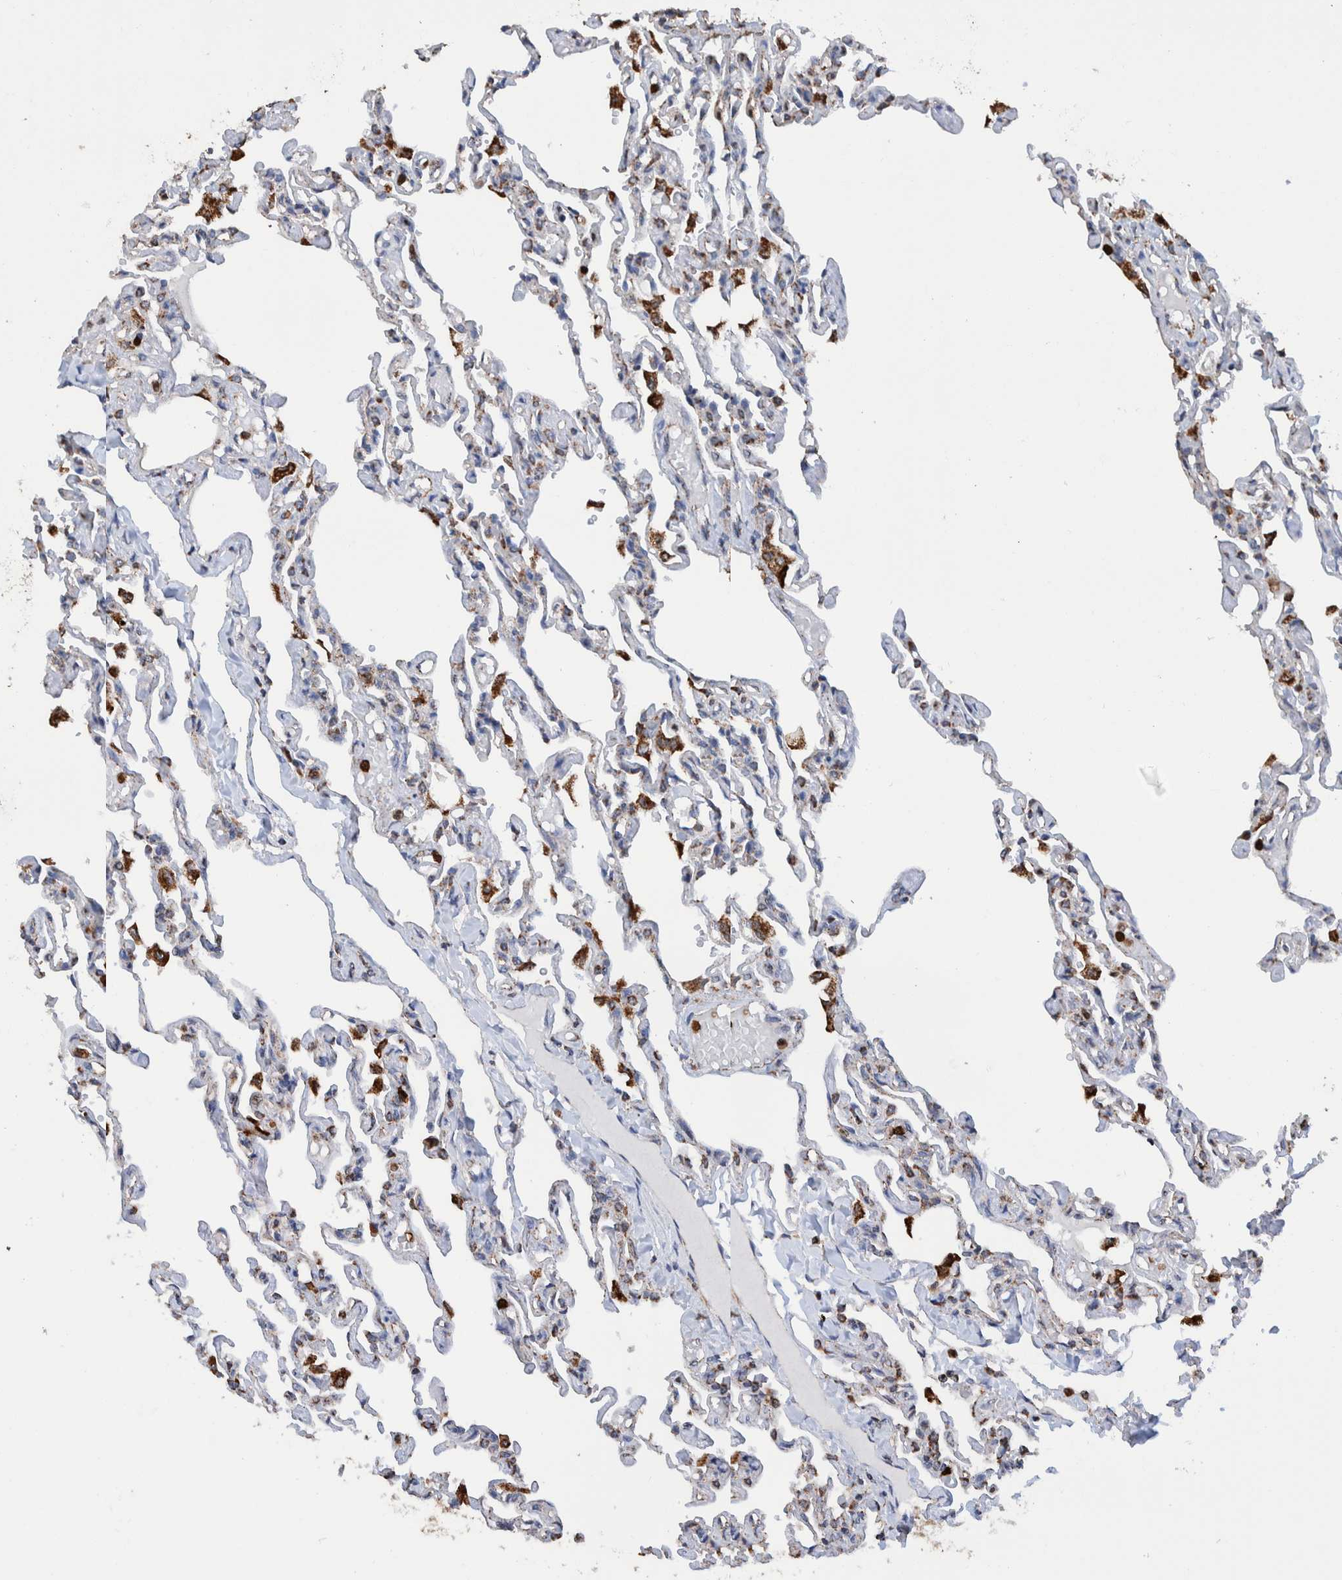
{"staining": {"intensity": "weak", "quantity": "<25%", "location": "cytoplasmic/membranous"}, "tissue": "lung", "cell_type": "Alveolar cells", "image_type": "normal", "snomed": [{"axis": "morphology", "description": "Normal tissue, NOS"}, {"axis": "topography", "description": "Lung"}], "caption": "Alveolar cells are negative for brown protein staining in normal lung. Nuclei are stained in blue.", "gene": "DECR1", "patient": {"sex": "male", "age": 21}}